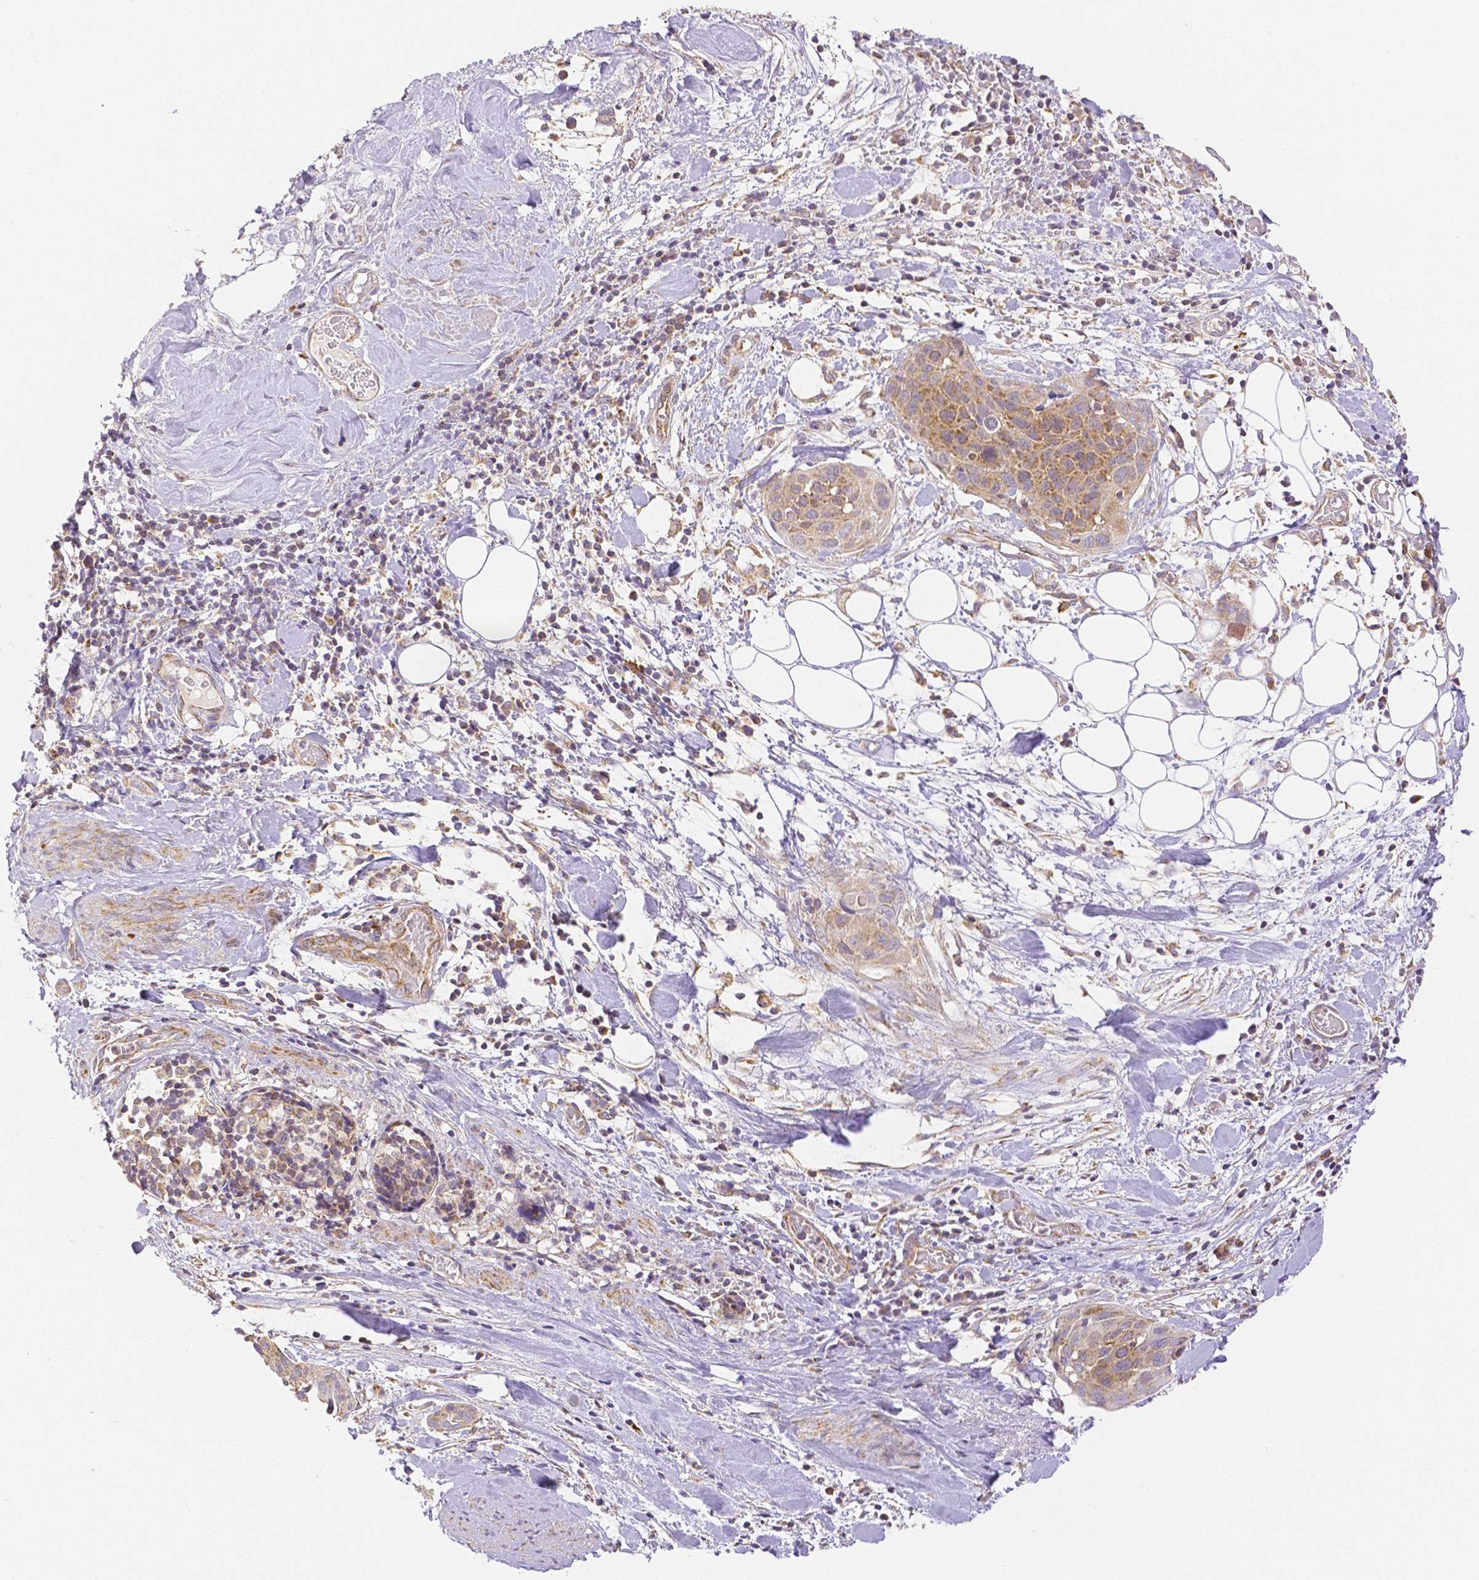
{"staining": {"intensity": "moderate", "quantity": ">75%", "location": "cytoplasmic/membranous"}, "tissue": "cervical cancer", "cell_type": "Tumor cells", "image_type": "cancer", "snomed": [{"axis": "morphology", "description": "Squamous cell carcinoma, NOS"}, {"axis": "topography", "description": "Cervix"}], "caption": "The photomicrograph reveals a brown stain indicating the presence of a protein in the cytoplasmic/membranous of tumor cells in cervical cancer.", "gene": "RHOT1", "patient": {"sex": "female", "age": 39}}